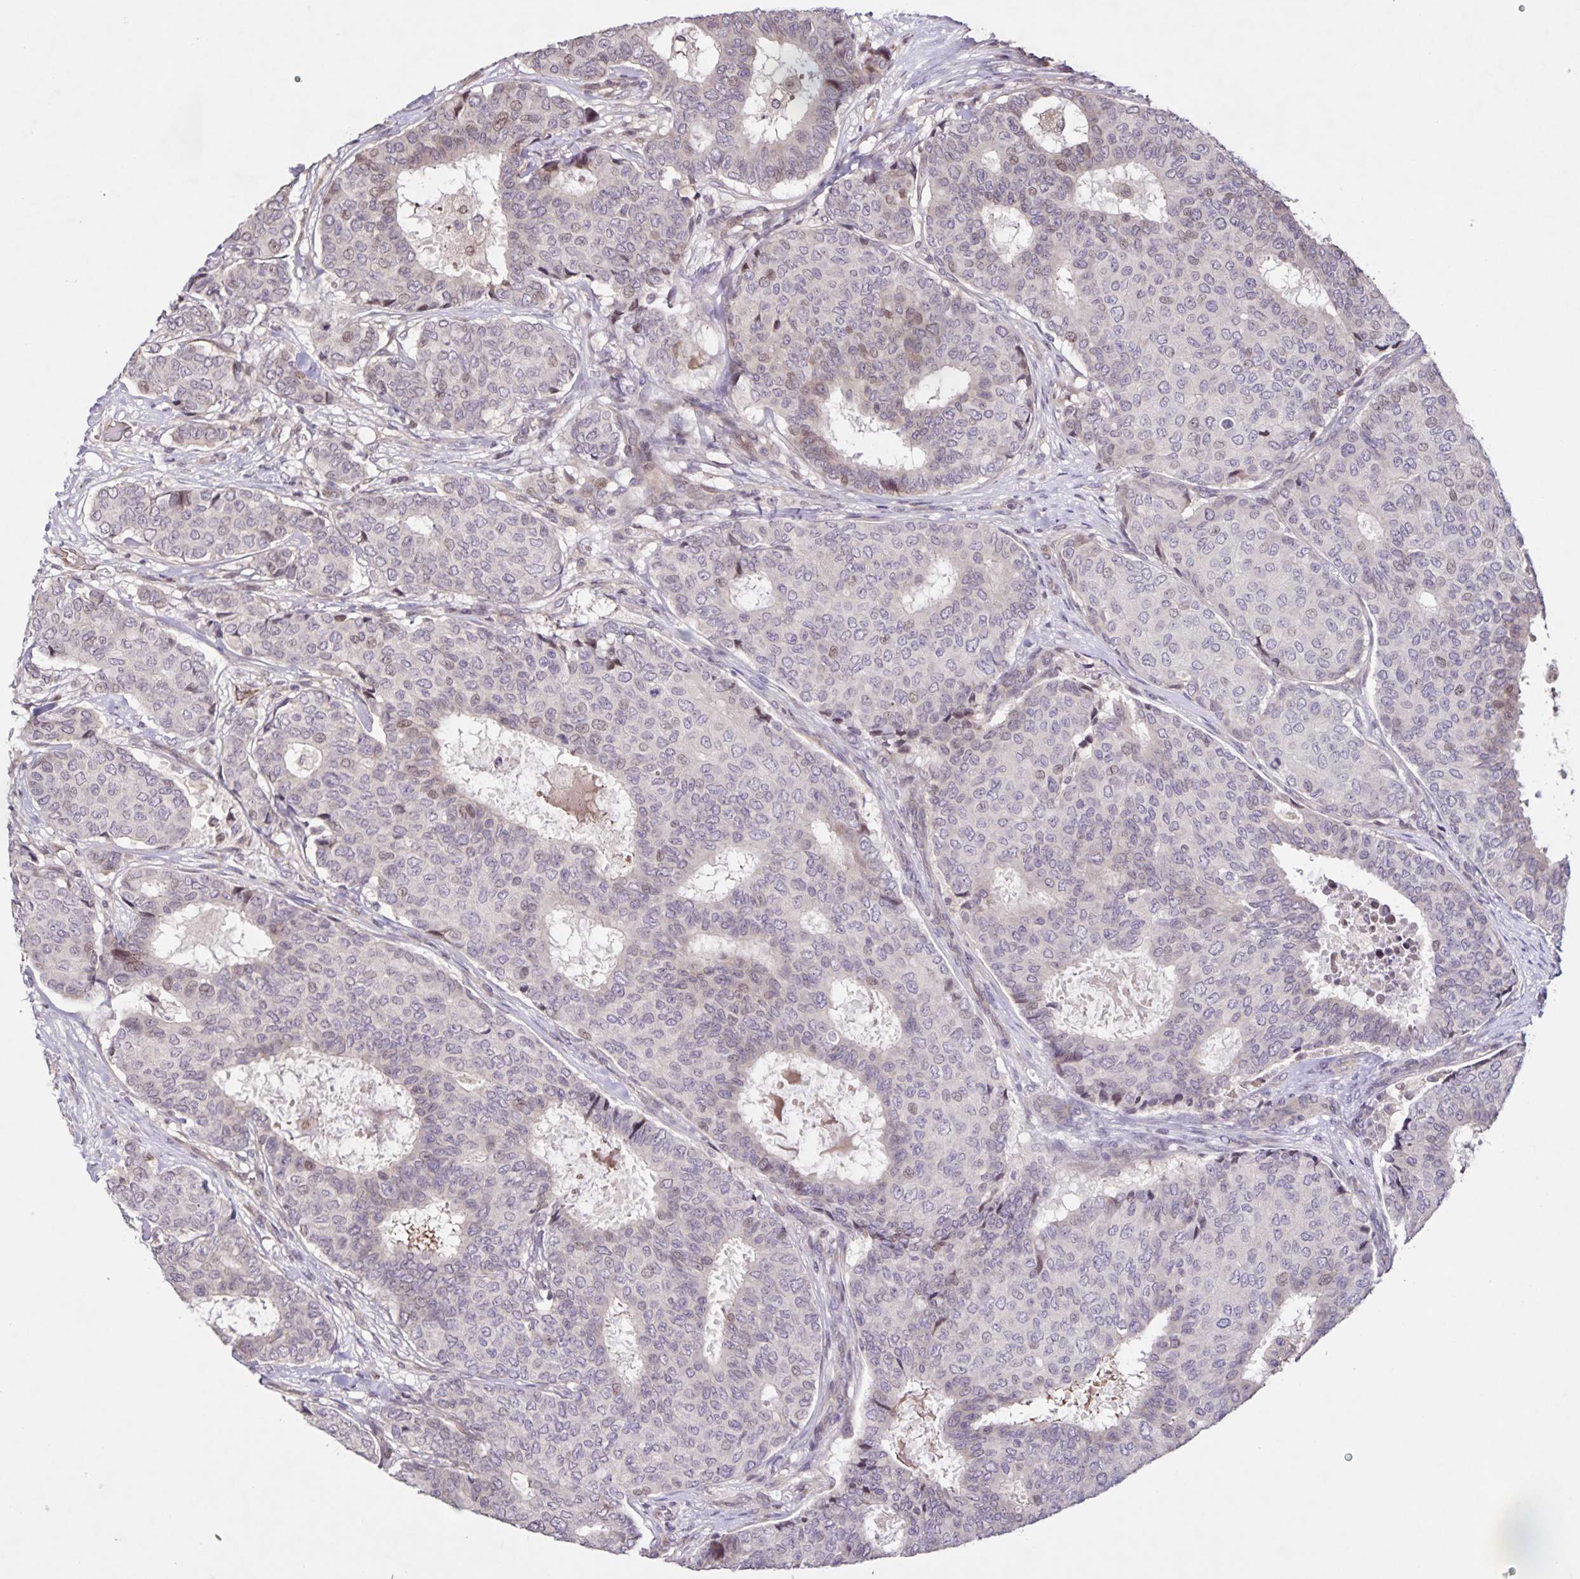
{"staining": {"intensity": "moderate", "quantity": "<25%", "location": "nuclear"}, "tissue": "breast cancer", "cell_type": "Tumor cells", "image_type": "cancer", "snomed": [{"axis": "morphology", "description": "Duct carcinoma"}, {"axis": "topography", "description": "Breast"}], "caption": "Immunohistochemical staining of human breast intraductal carcinoma exhibits moderate nuclear protein expression in approximately <25% of tumor cells.", "gene": "GDF2", "patient": {"sex": "female", "age": 75}}